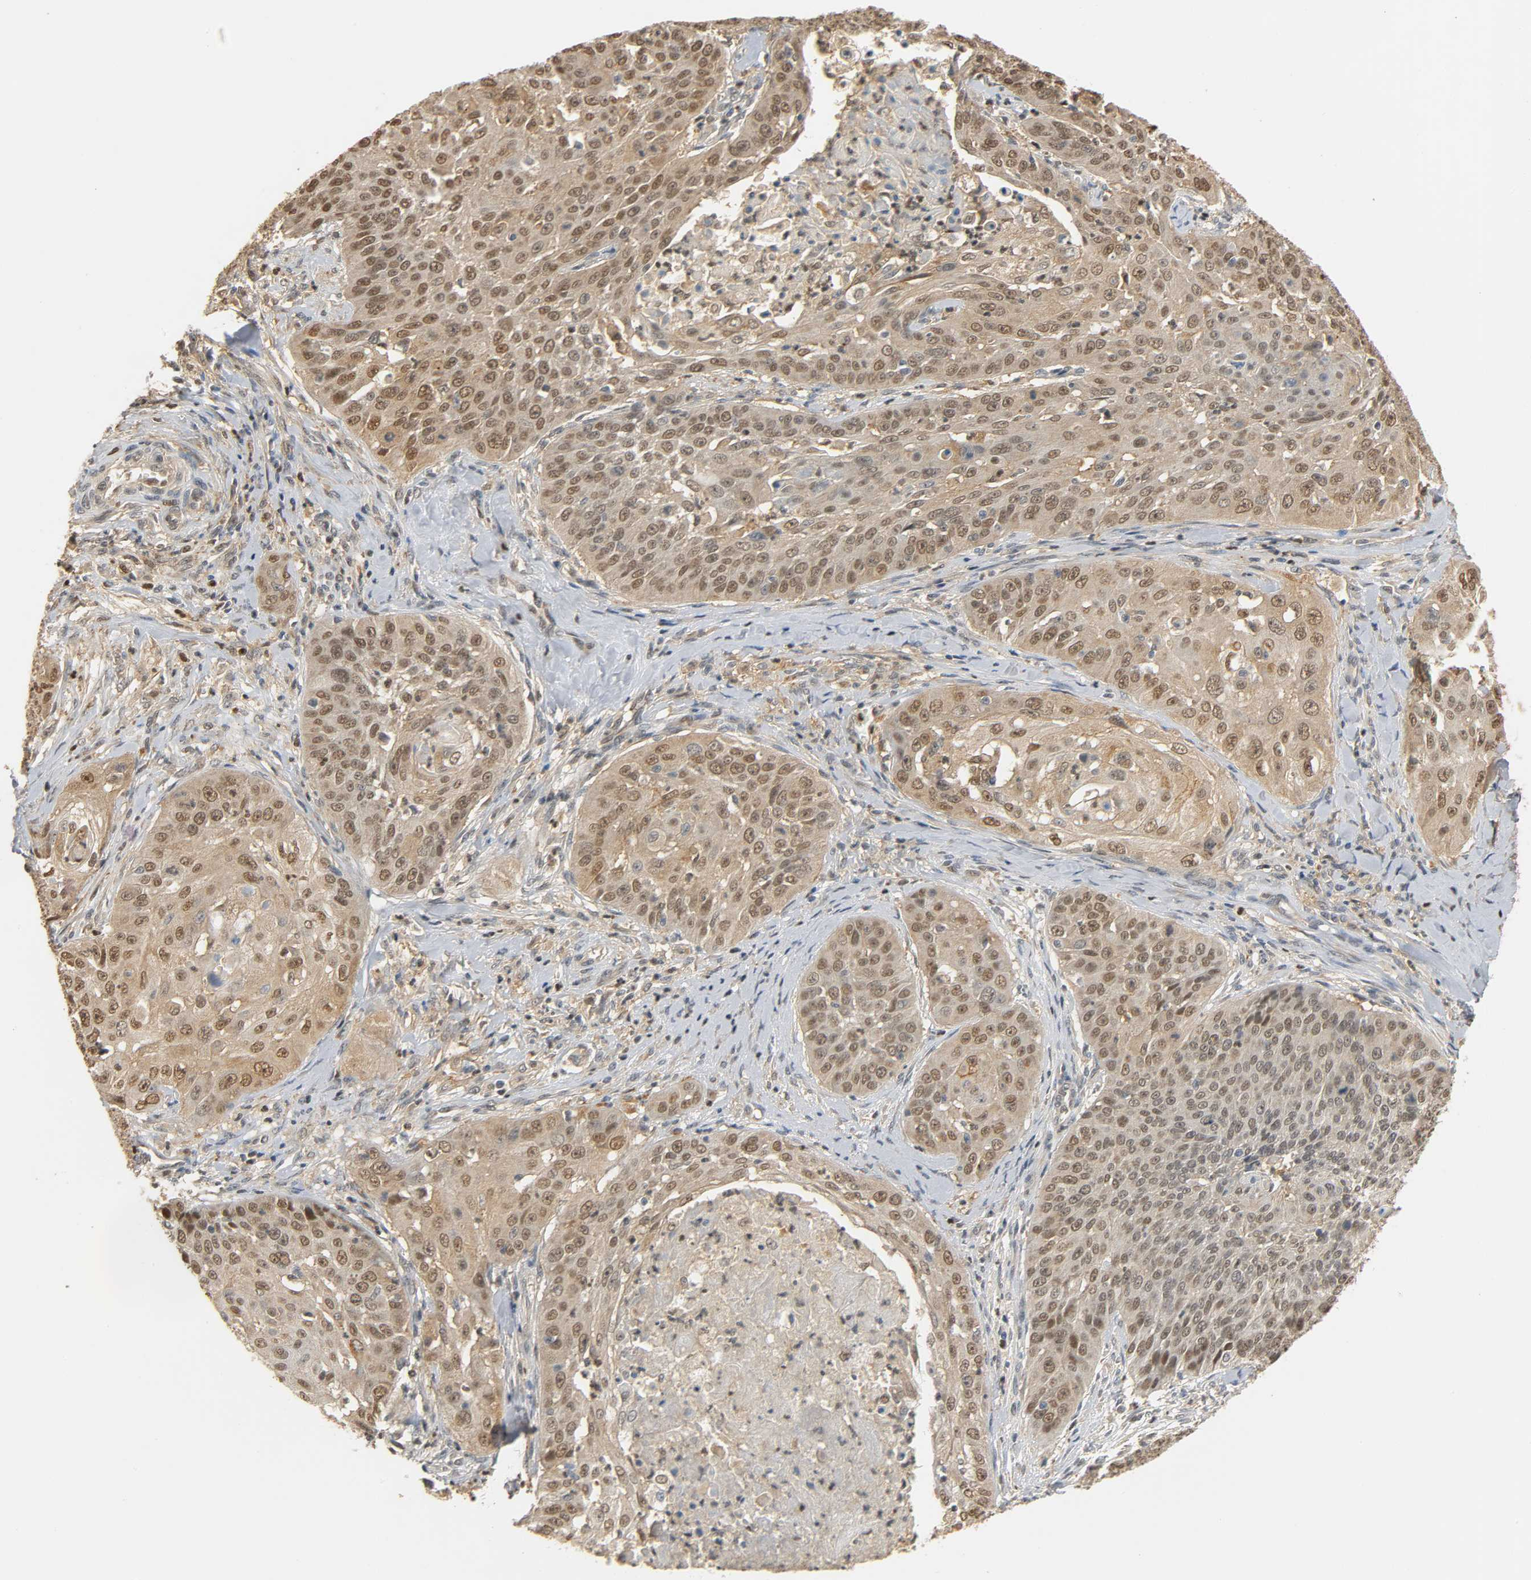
{"staining": {"intensity": "moderate", "quantity": ">75%", "location": "cytoplasmic/membranous,nuclear"}, "tissue": "cervical cancer", "cell_type": "Tumor cells", "image_type": "cancer", "snomed": [{"axis": "morphology", "description": "Squamous cell carcinoma, NOS"}, {"axis": "topography", "description": "Cervix"}], "caption": "IHC histopathology image of neoplastic tissue: cervical squamous cell carcinoma stained using immunohistochemistry (IHC) reveals medium levels of moderate protein expression localized specifically in the cytoplasmic/membranous and nuclear of tumor cells, appearing as a cytoplasmic/membranous and nuclear brown color.", "gene": "ZFPM2", "patient": {"sex": "female", "age": 64}}